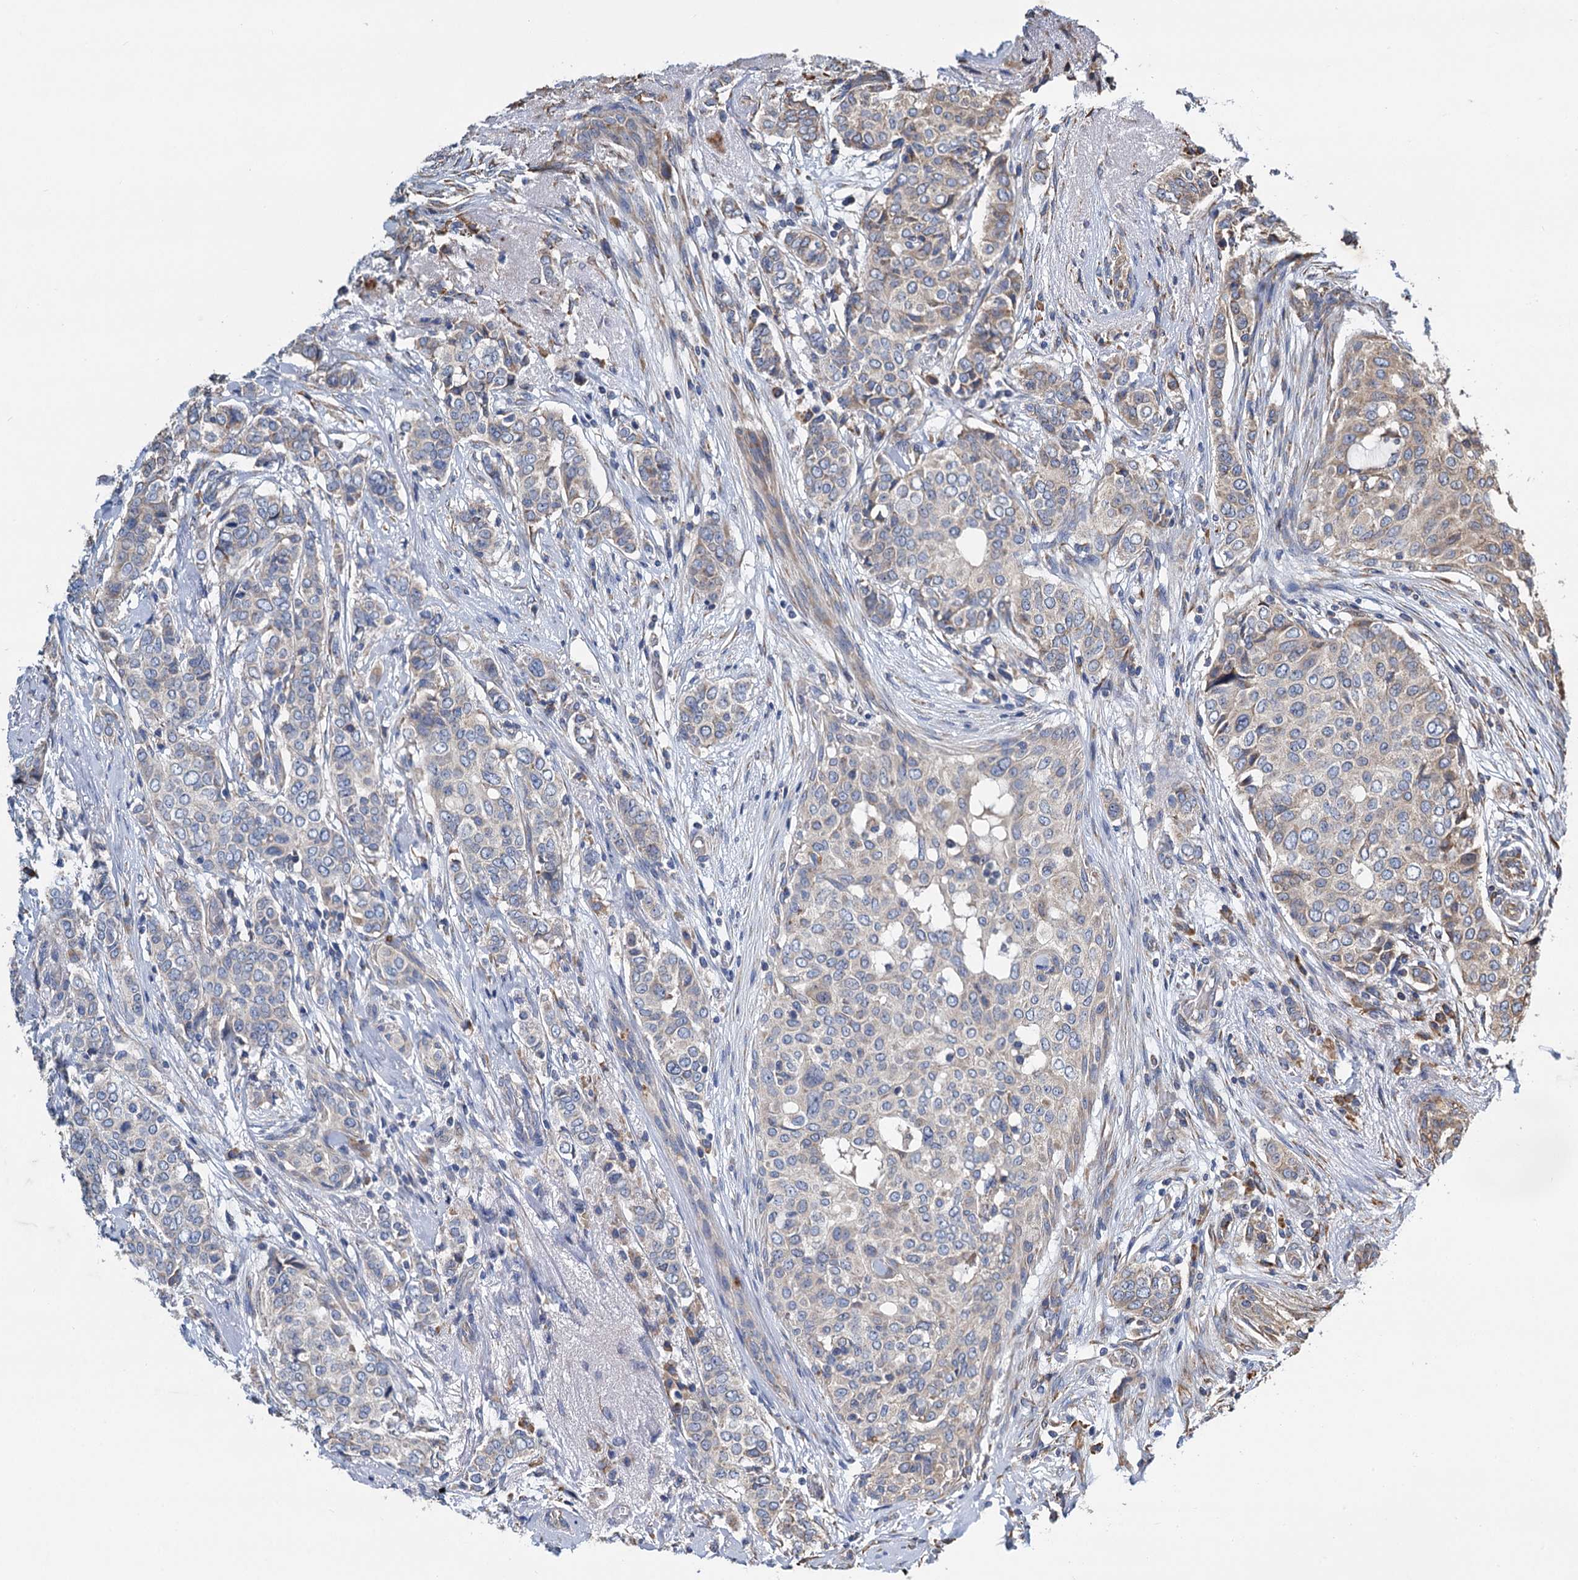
{"staining": {"intensity": "moderate", "quantity": "<25%", "location": "cytoplasmic/membranous"}, "tissue": "breast cancer", "cell_type": "Tumor cells", "image_type": "cancer", "snomed": [{"axis": "morphology", "description": "Lobular carcinoma"}, {"axis": "topography", "description": "Breast"}], "caption": "Tumor cells reveal moderate cytoplasmic/membranous positivity in about <25% of cells in breast lobular carcinoma. (IHC, brightfield microscopy, high magnification).", "gene": "LINS1", "patient": {"sex": "female", "age": 51}}